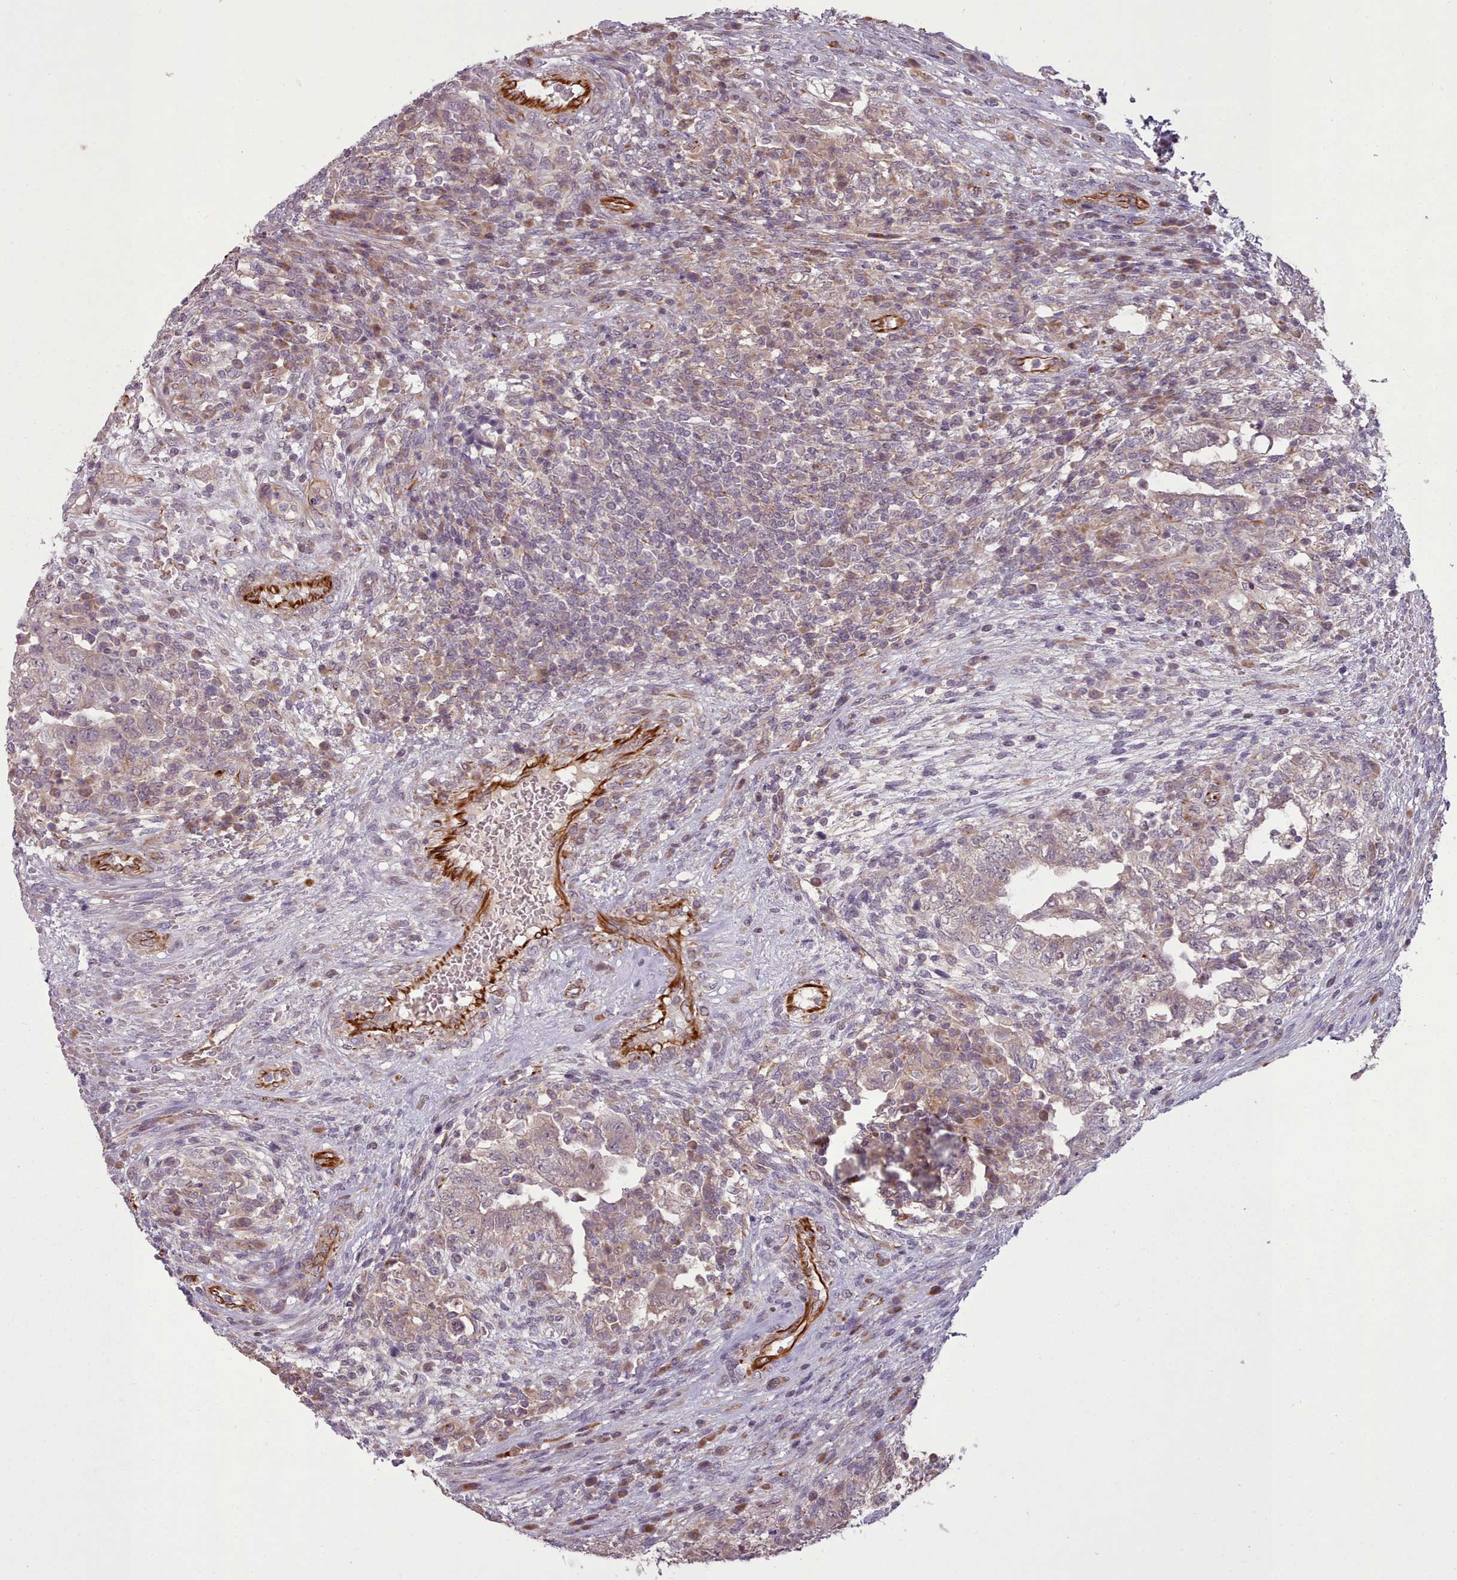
{"staining": {"intensity": "weak", "quantity": "<25%", "location": "cytoplasmic/membranous"}, "tissue": "testis cancer", "cell_type": "Tumor cells", "image_type": "cancer", "snomed": [{"axis": "morphology", "description": "Carcinoma, Embryonal, NOS"}, {"axis": "topography", "description": "Testis"}], "caption": "IHC micrograph of human testis cancer stained for a protein (brown), which exhibits no expression in tumor cells.", "gene": "GBGT1", "patient": {"sex": "male", "age": 26}}